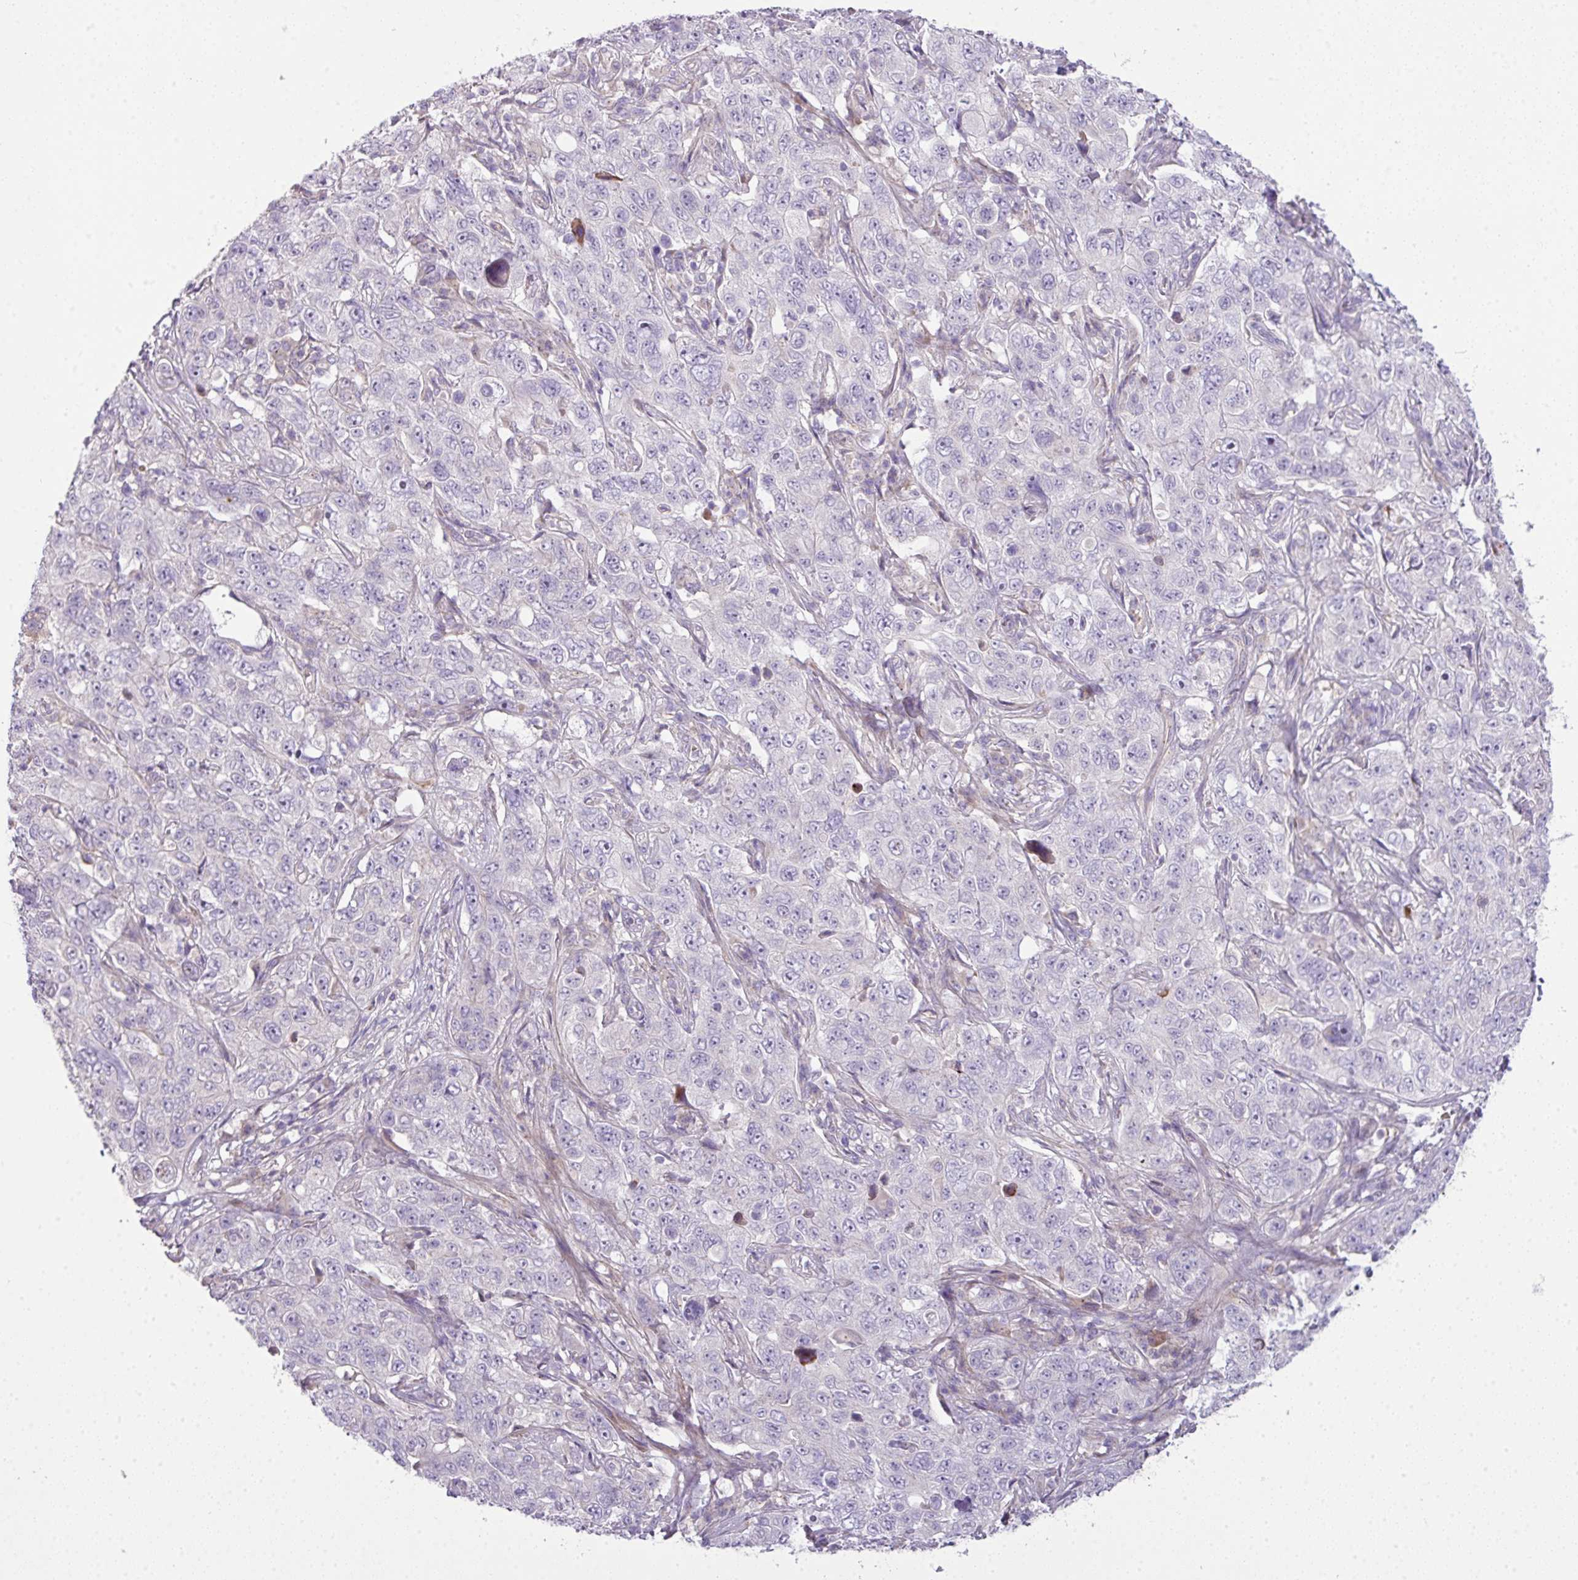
{"staining": {"intensity": "negative", "quantity": "none", "location": "none"}, "tissue": "pancreatic cancer", "cell_type": "Tumor cells", "image_type": "cancer", "snomed": [{"axis": "morphology", "description": "Adenocarcinoma, NOS"}, {"axis": "topography", "description": "Pancreas"}], "caption": "Tumor cells show no significant positivity in pancreatic cancer (adenocarcinoma). (DAB (3,3'-diaminobenzidine) immunohistochemistry with hematoxylin counter stain).", "gene": "PIK3R5", "patient": {"sex": "male", "age": 68}}